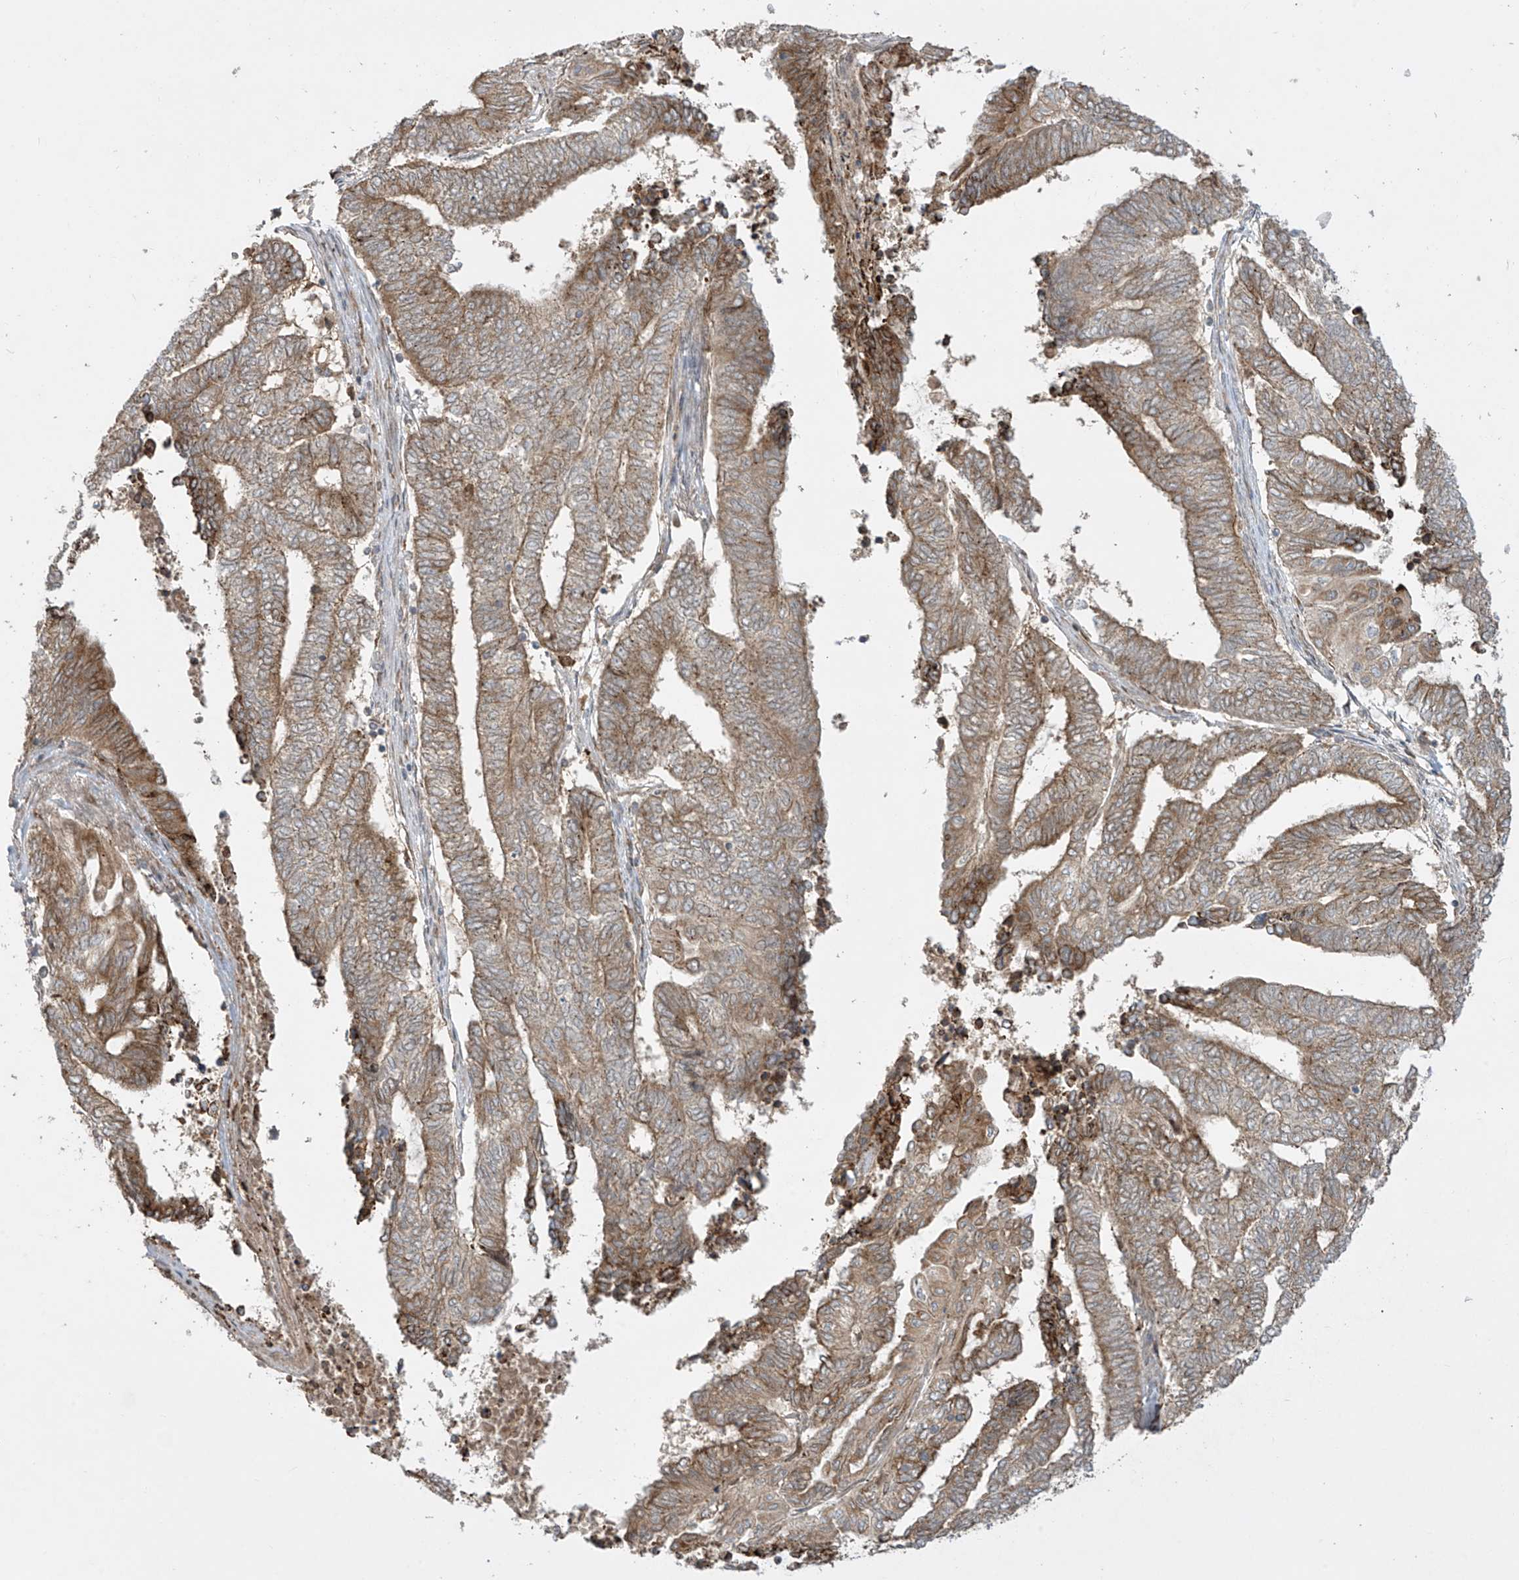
{"staining": {"intensity": "moderate", "quantity": ">75%", "location": "cytoplasmic/membranous"}, "tissue": "endometrial cancer", "cell_type": "Tumor cells", "image_type": "cancer", "snomed": [{"axis": "morphology", "description": "Adenocarcinoma, NOS"}, {"axis": "topography", "description": "Uterus"}, {"axis": "topography", "description": "Endometrium"}], "caption": "Brown immunohistochemical staining in adenocarcinoma (endometrial) demonstrates moderate cytoplasmic/membranous expression in approximately >75% of tumor cells.", "gene": "PPAT", "patient": {"sex": "female", "age": 70}}